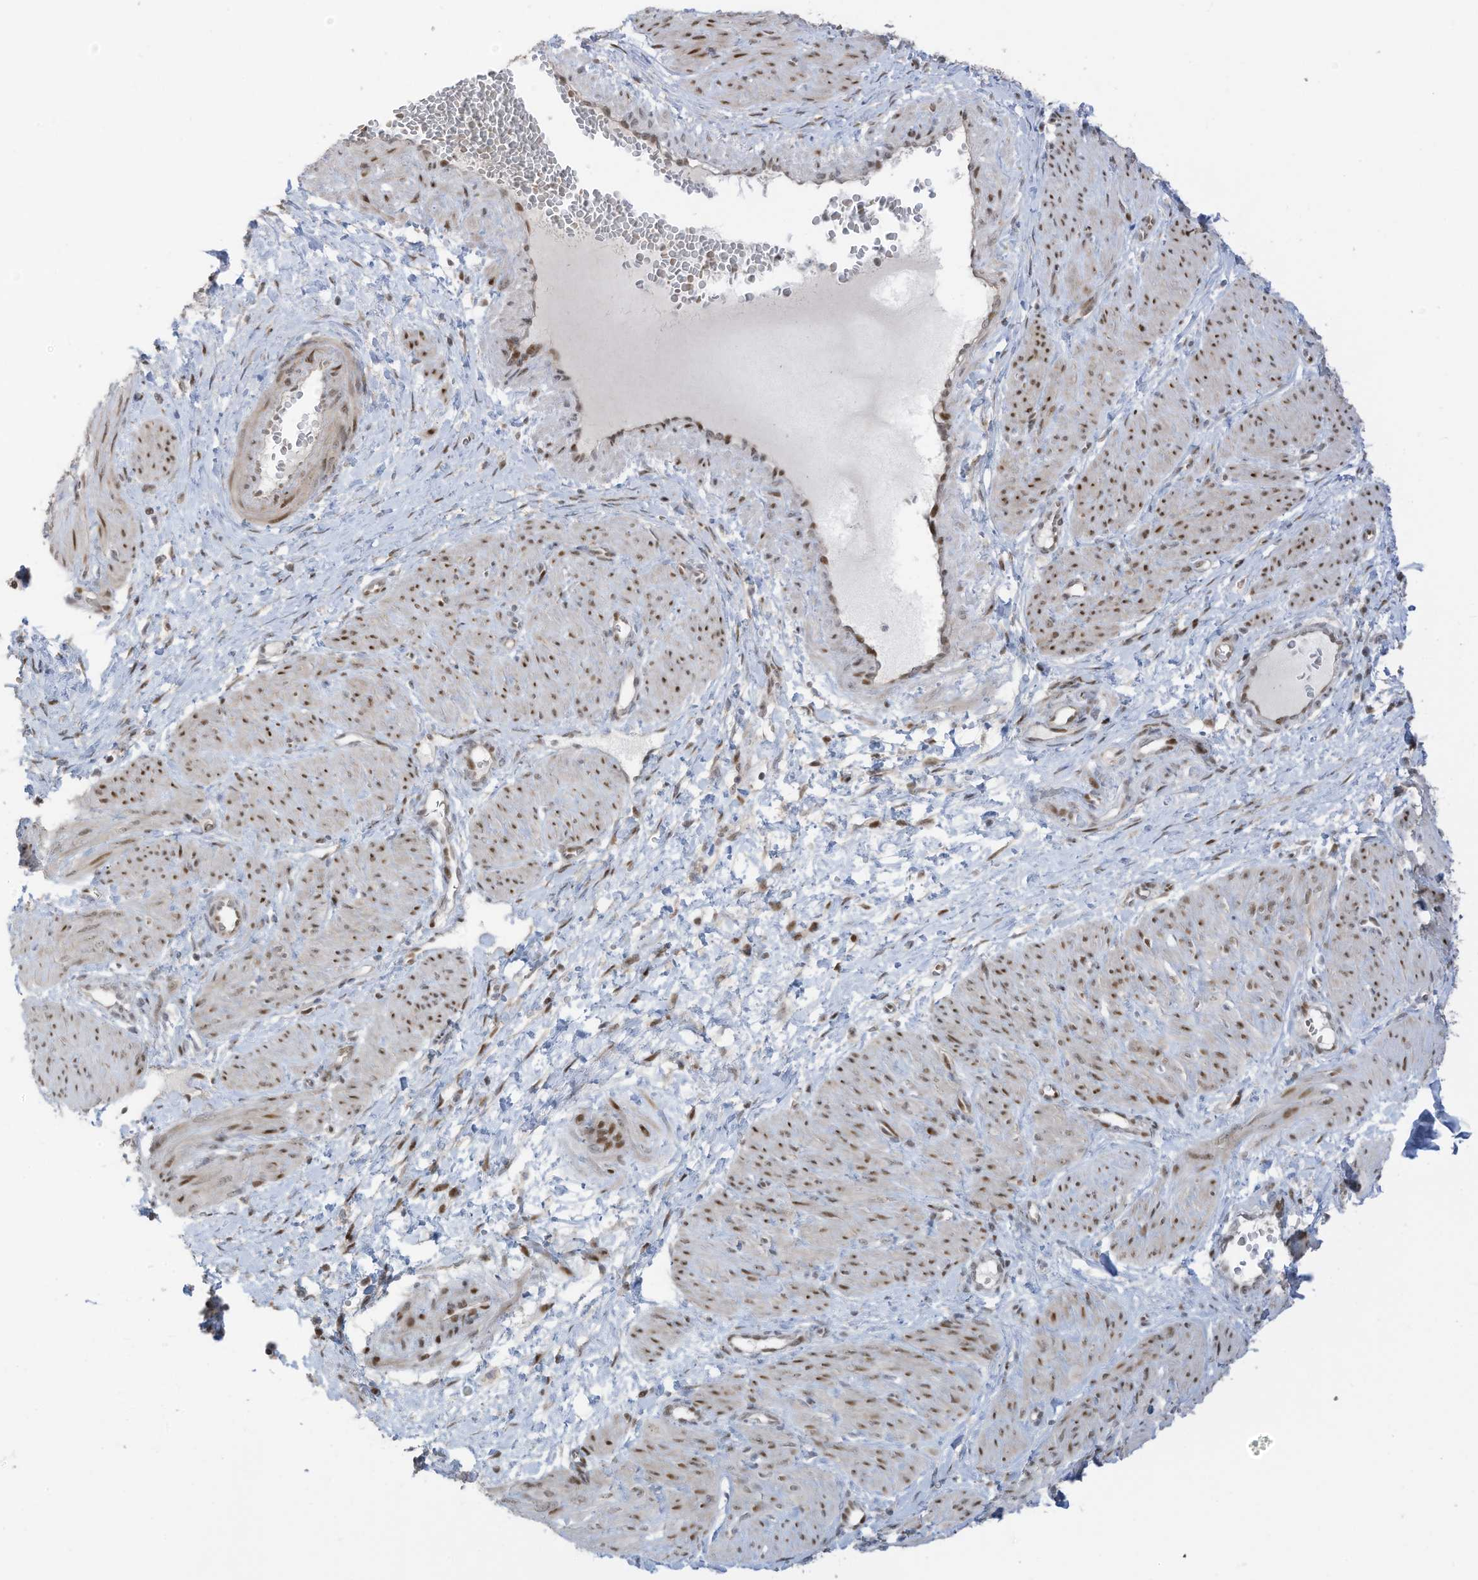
{"staining": {"intensity": "moderate", "quantity": ">75%", "location": "cytoplasmic/membranous,nuclear"}, "tissue": "smooth muscle", "cell_type": "Smooth muscle cells", "image_type": "normal", "snomed": [{"axis": "morphology", "description": "Normal tissue, NOS"}, {"axis": "topography", "description": "Endometrium"}], "caption": "Human smooth muscle stained for a protein (brown) demonstrates moderate cytoplasmic/membranous,nuclear positive positivity in approximately >75% of smooth muscle cells.", "gene": "ZCWPW2", "patient": {"sex": "female", "age": 33}}